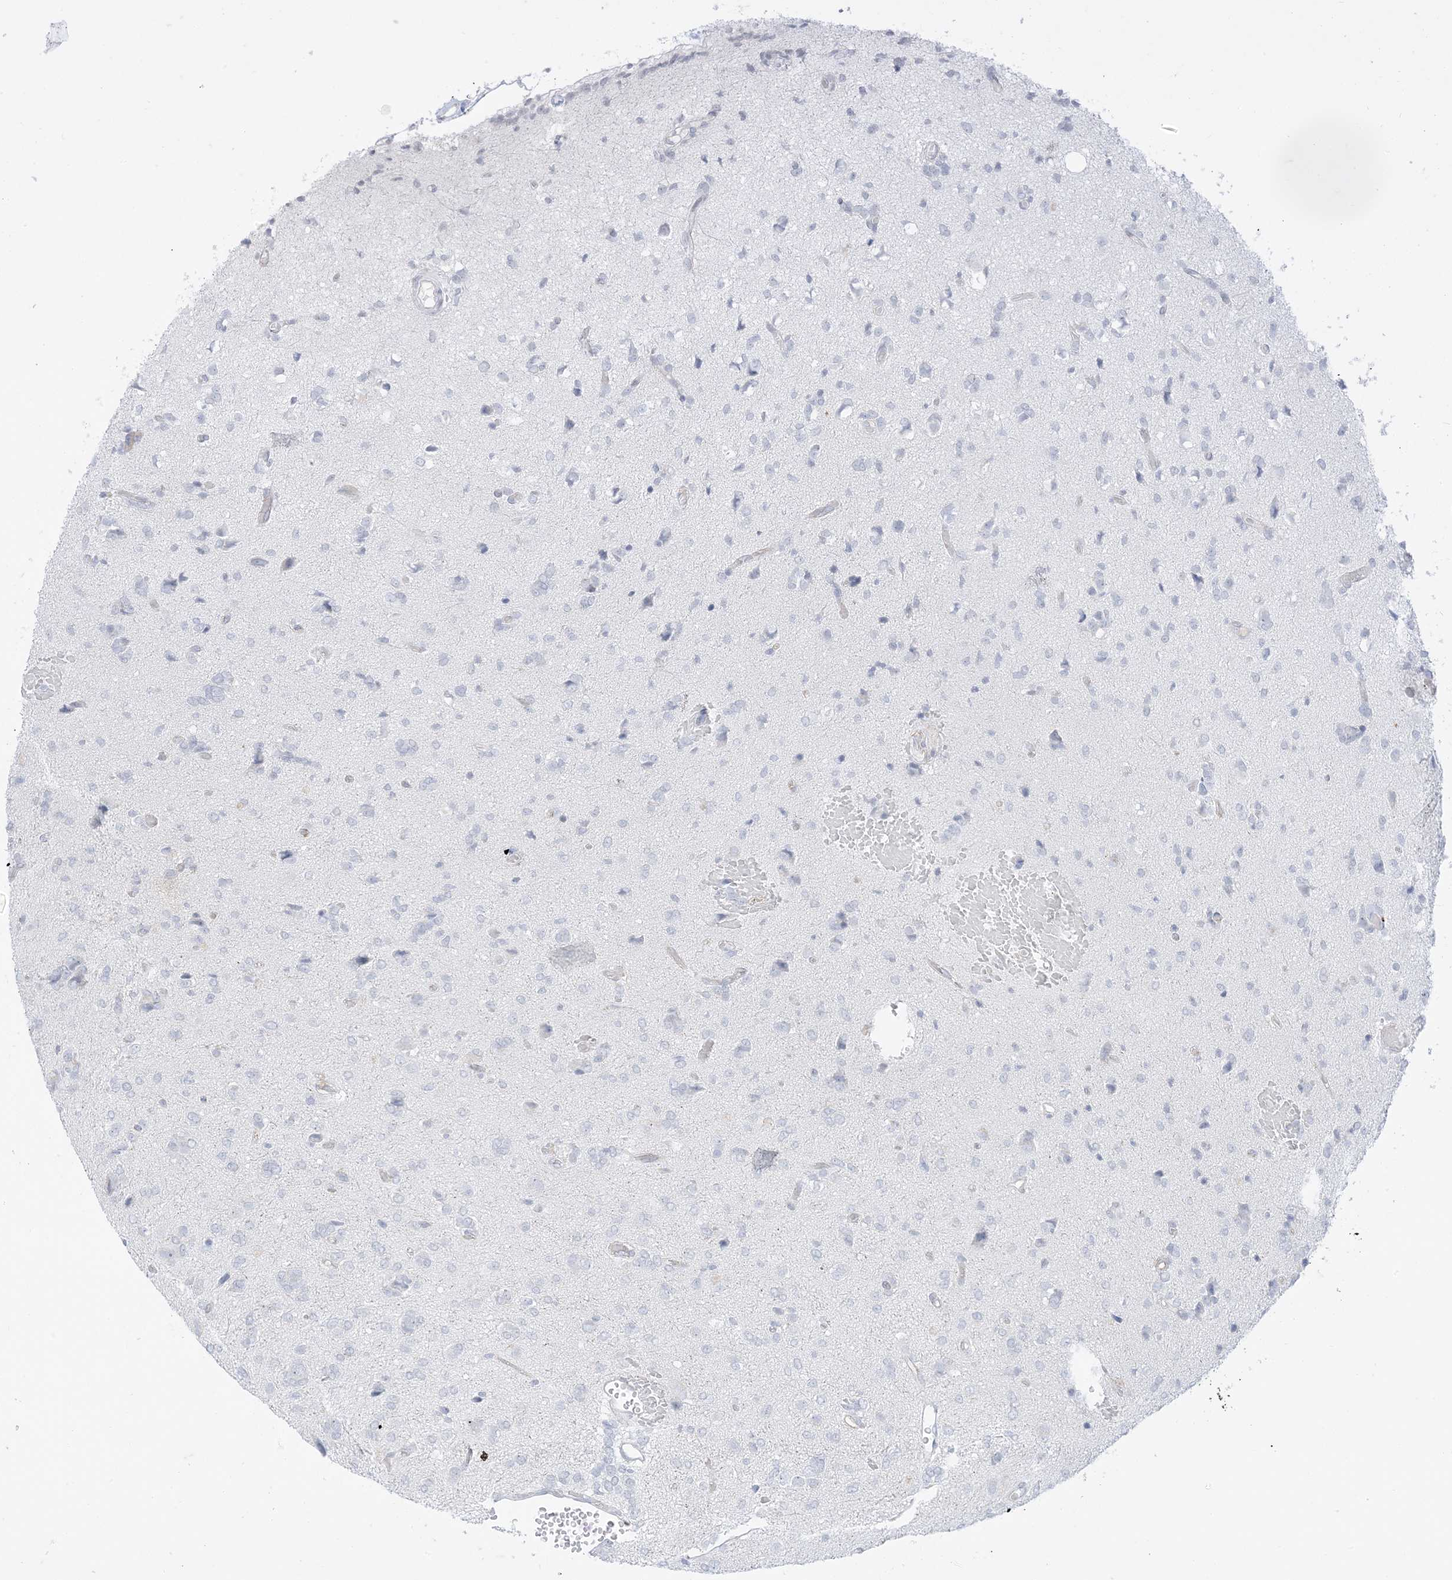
{"staining": {"intensity": "negative", "quantity": "none", "location": "none"}, "tissue": "glioma", "cell_type": "Tumor cells", "image_type": "cancer", "snomed": [{"axis": "morphology", "description": "Glioma, malignant, High grade"}, {"axis": "topography", "description": "Brain"}], "caption": "Immunohistochemistry (IHC) of malignant glioma (high-grade) reveals no staining in tumor cells.", "gene": "RAC1", "patient": {"sex": "female", "age": 59}}